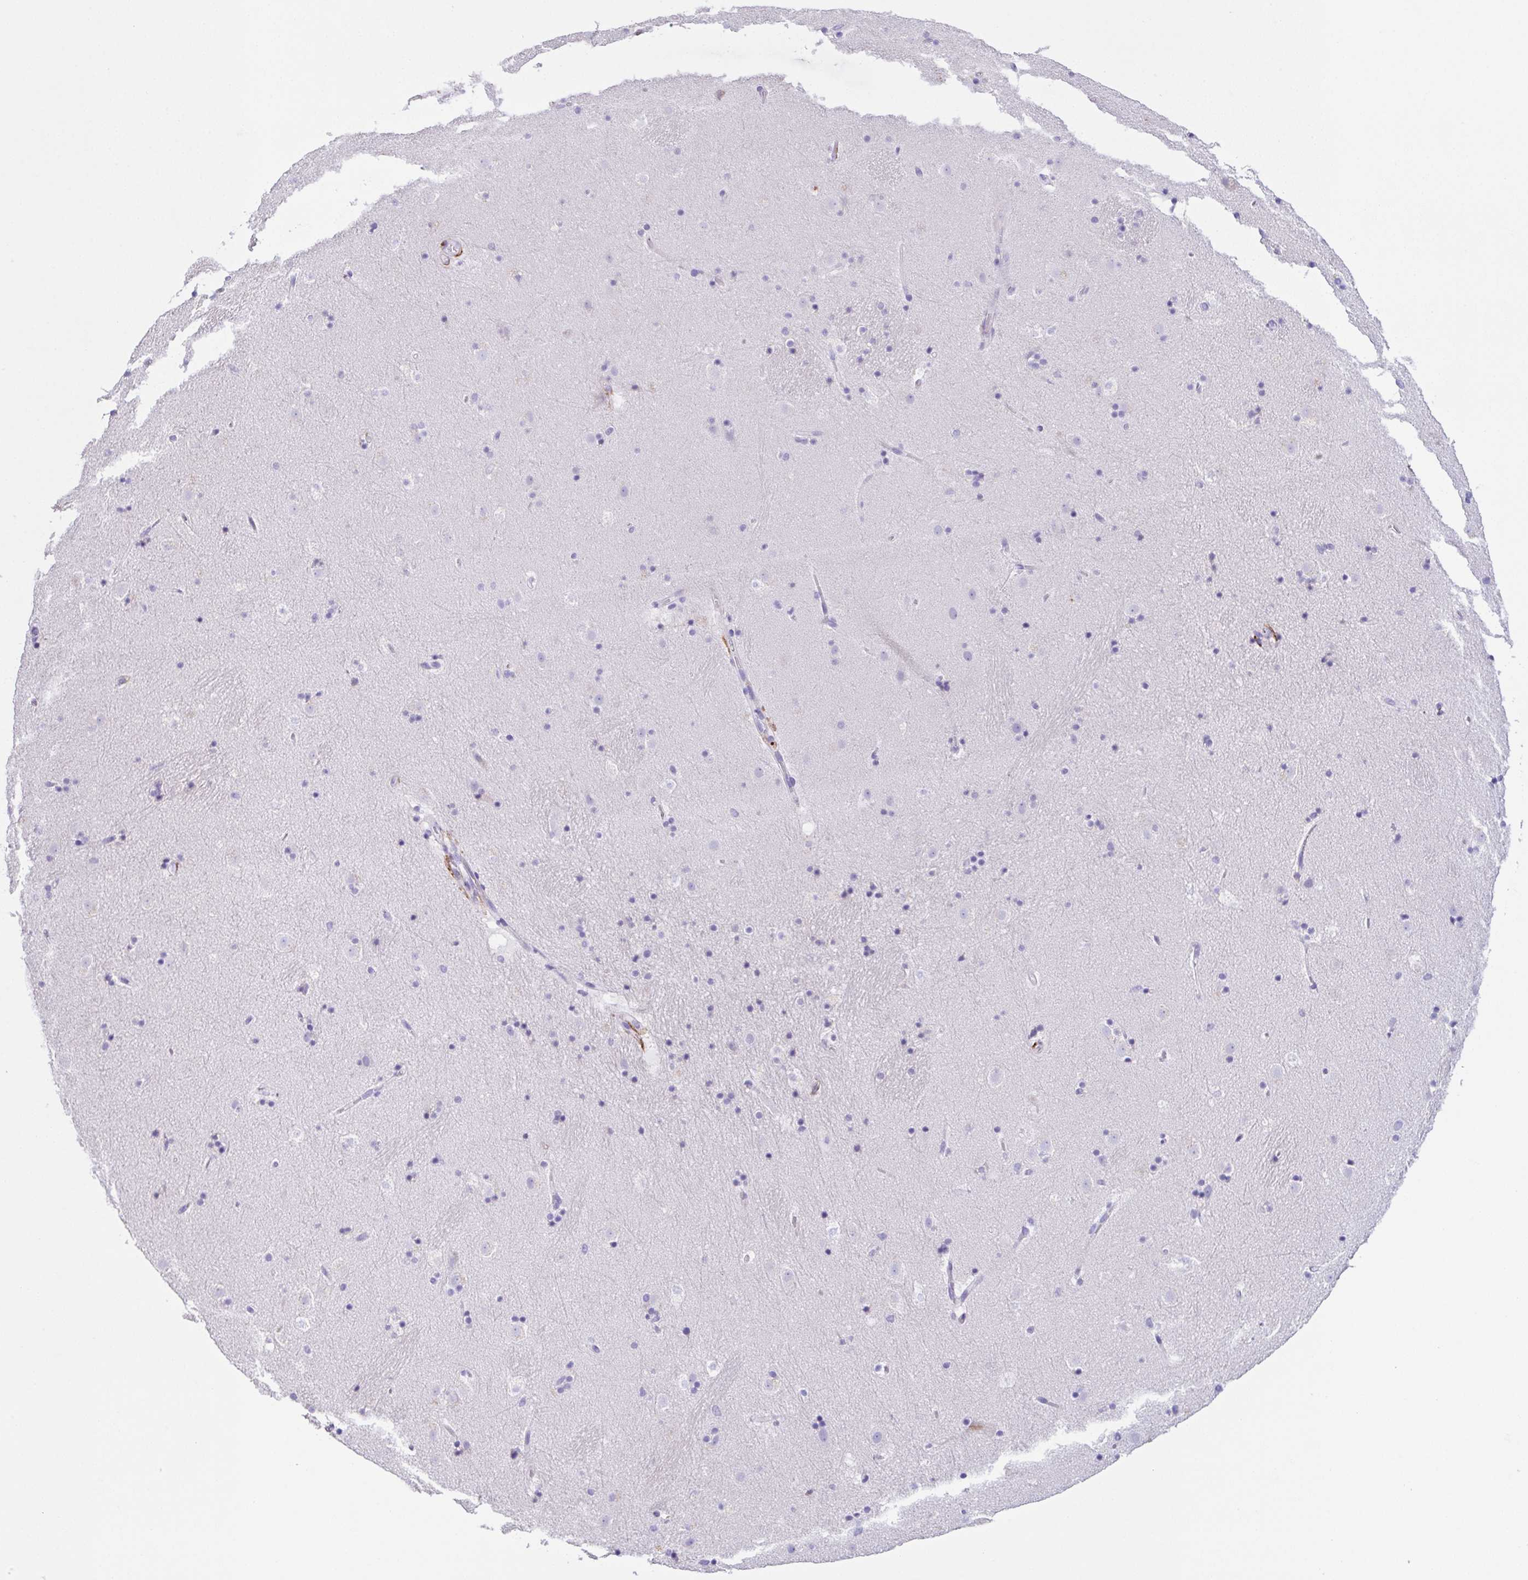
{"staining": {"intensity": "negative", "quantity": "none", "location": "none"}, "tissue": "caudate", "cell_type": "Glial cells", "image_type": "normal", "snomed": [{"axis": "morphology", "description": "Normal tissue, NOS"}, {"axis": "topography", "description": "Lateral ventricle wall"}], "caption": "There is no significant expression in glial cells of caudate. (DAB (3,3'-diaminobenzidine) IHC visualized using brightfield microscopy, high magnification).", "gene": "MARCO", "patient": {"sex": "male", "age": 37}}